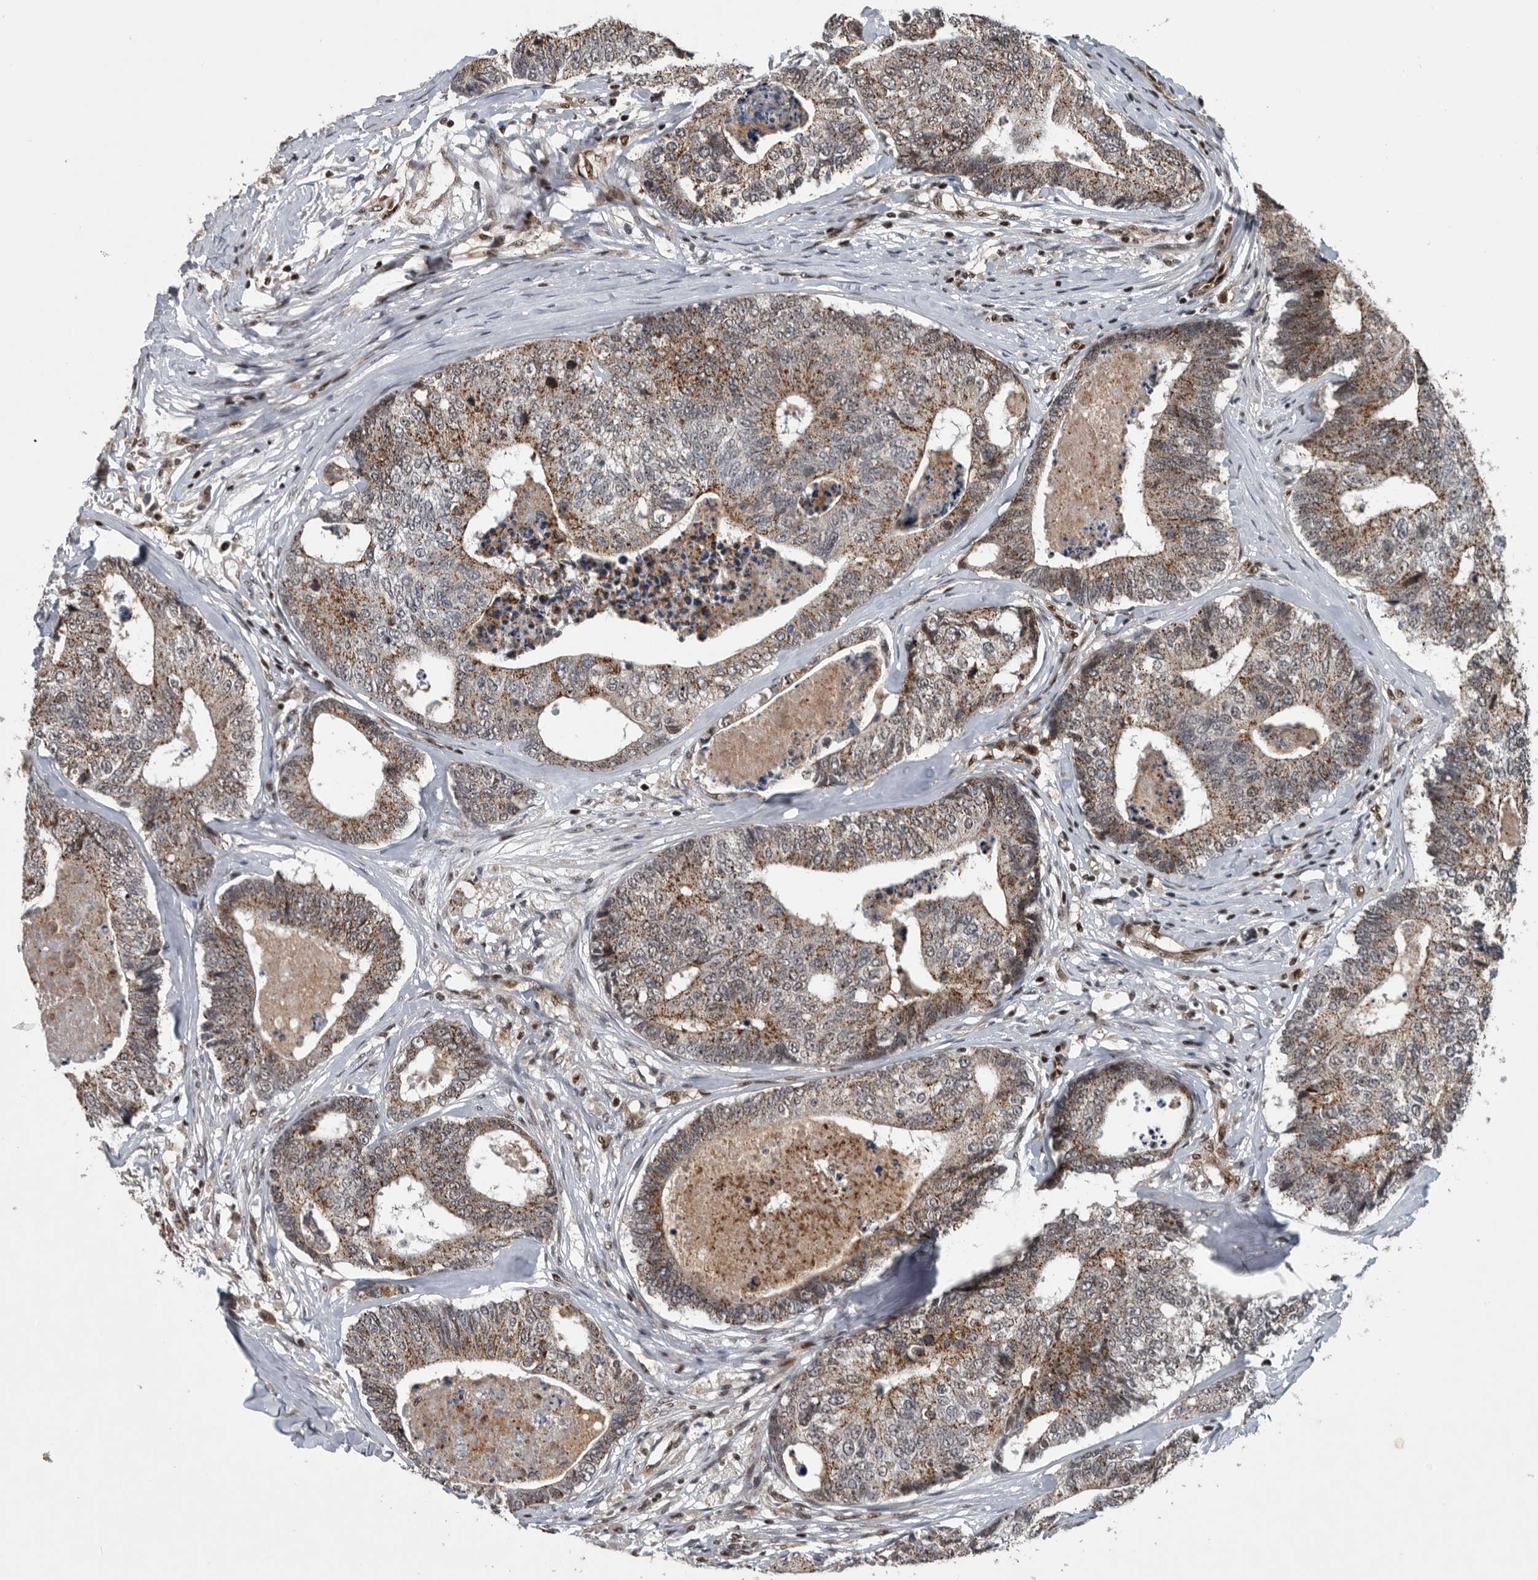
{"staining": {"intensity": "moderate", "quantity": ">75%", "location": "cytoplasmic/membranous"}, "tissue": "colorectal cancer", "cell_type": "Tumor cells", "image_type": "cancer", "snomed": [{"axis": "morphology", "description": "Adenocarcinoma, NOS"}, {"axis": "topography", "description": "Colon"}], "caption": "Colorectal adenocarcinoma stained for a protein (brown) demonstrates moderate cytoplasmic/membranous positive expression in approximately >75% of tumor cells.", "gene": "SENP7", "patient": {"sex": "female", "age": 67}}